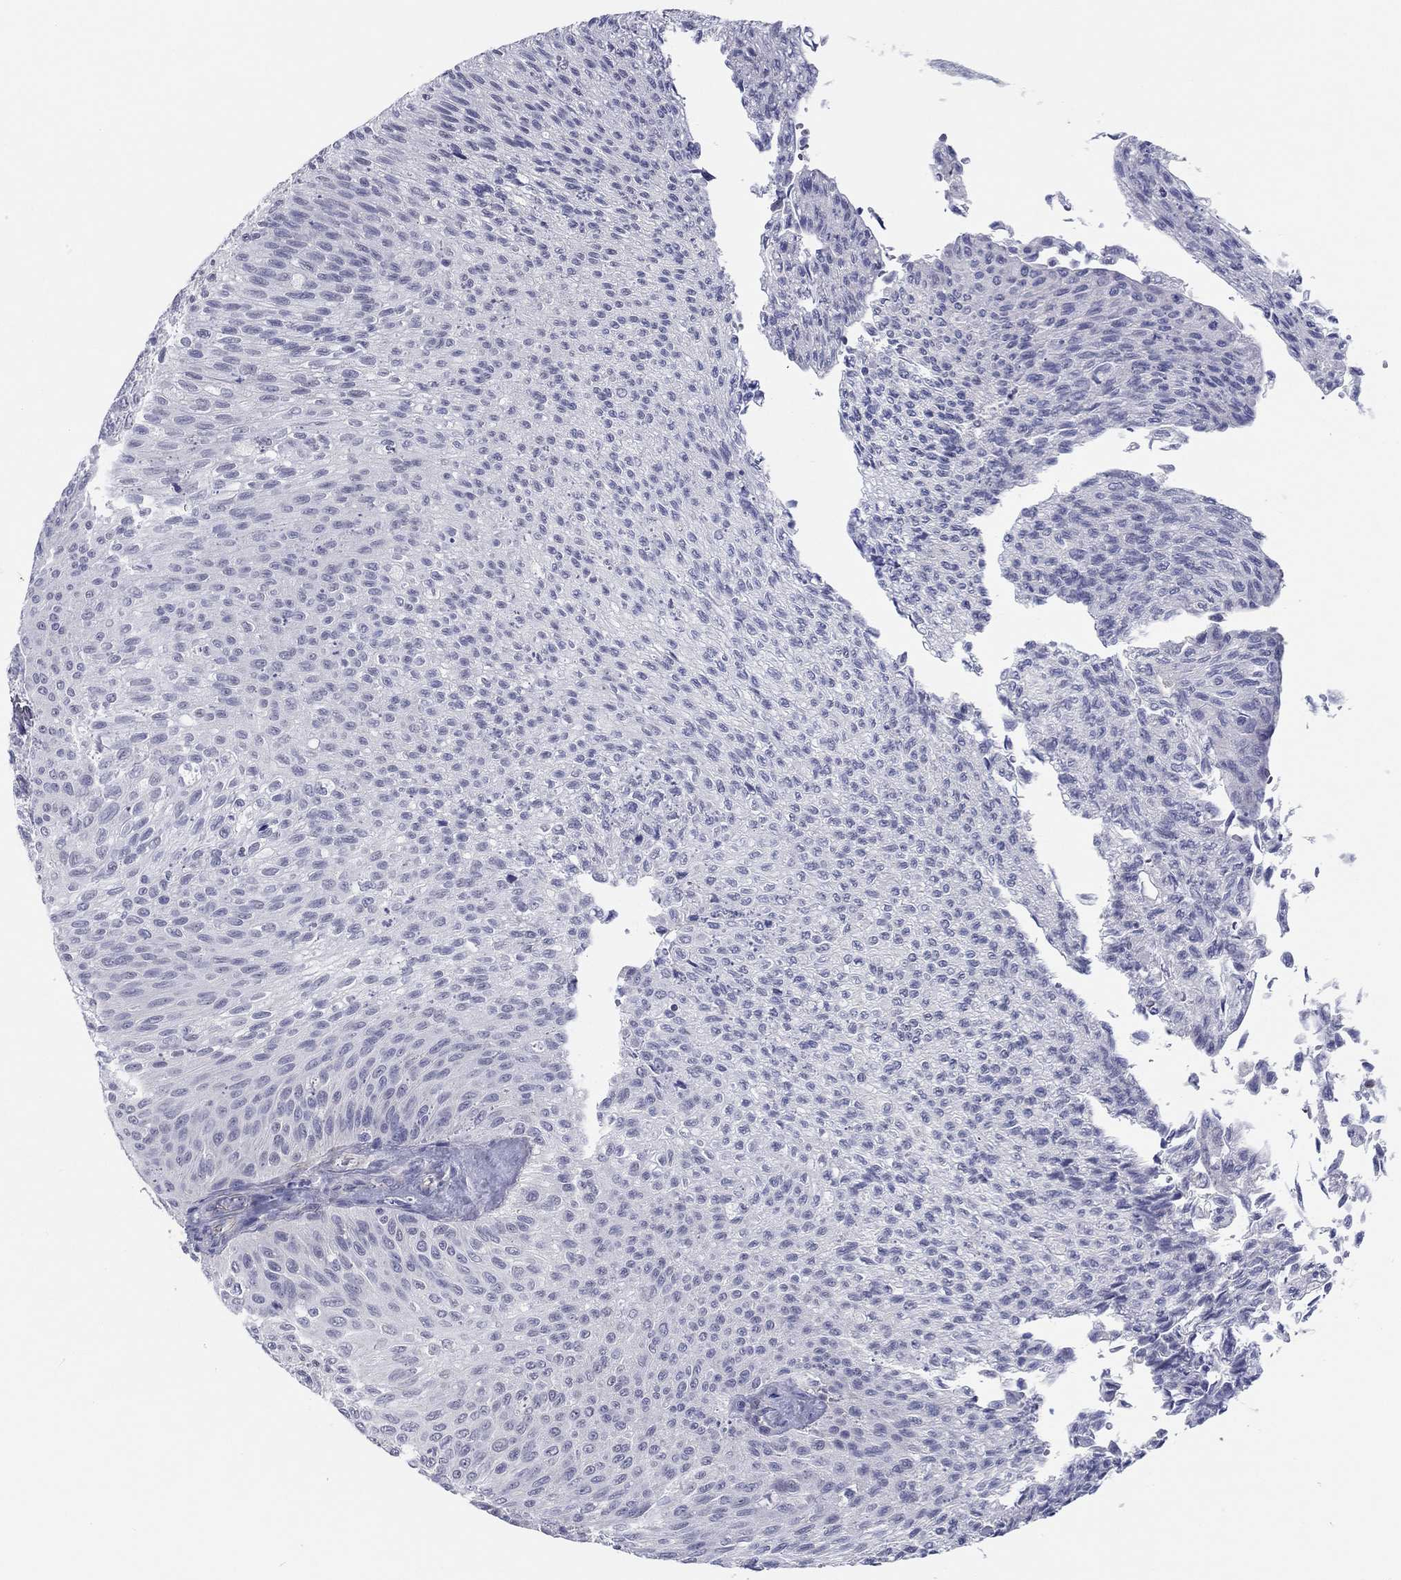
{"staining": {"intensity": "negative", "quantity": "none", "location": "none"}, "tissue": "urothelial cancer", "cell_type": "Tumor cells", "image_type": "cancer", "snomed": [{"axis": "morphology", "description": "Urothelial carcinoma, Low grade"}, {"axis": "topography", "description": "Ureter, NOS"}, {"axis": "topography", "description": "Urinary bladder"}], "caption": "Human urothelial cancer stained for a protein using immunohistochemistry exhibits no expression in tumor cells.", "gene": "CRYGD", "patient": {"sex": "male", "age": 78}}